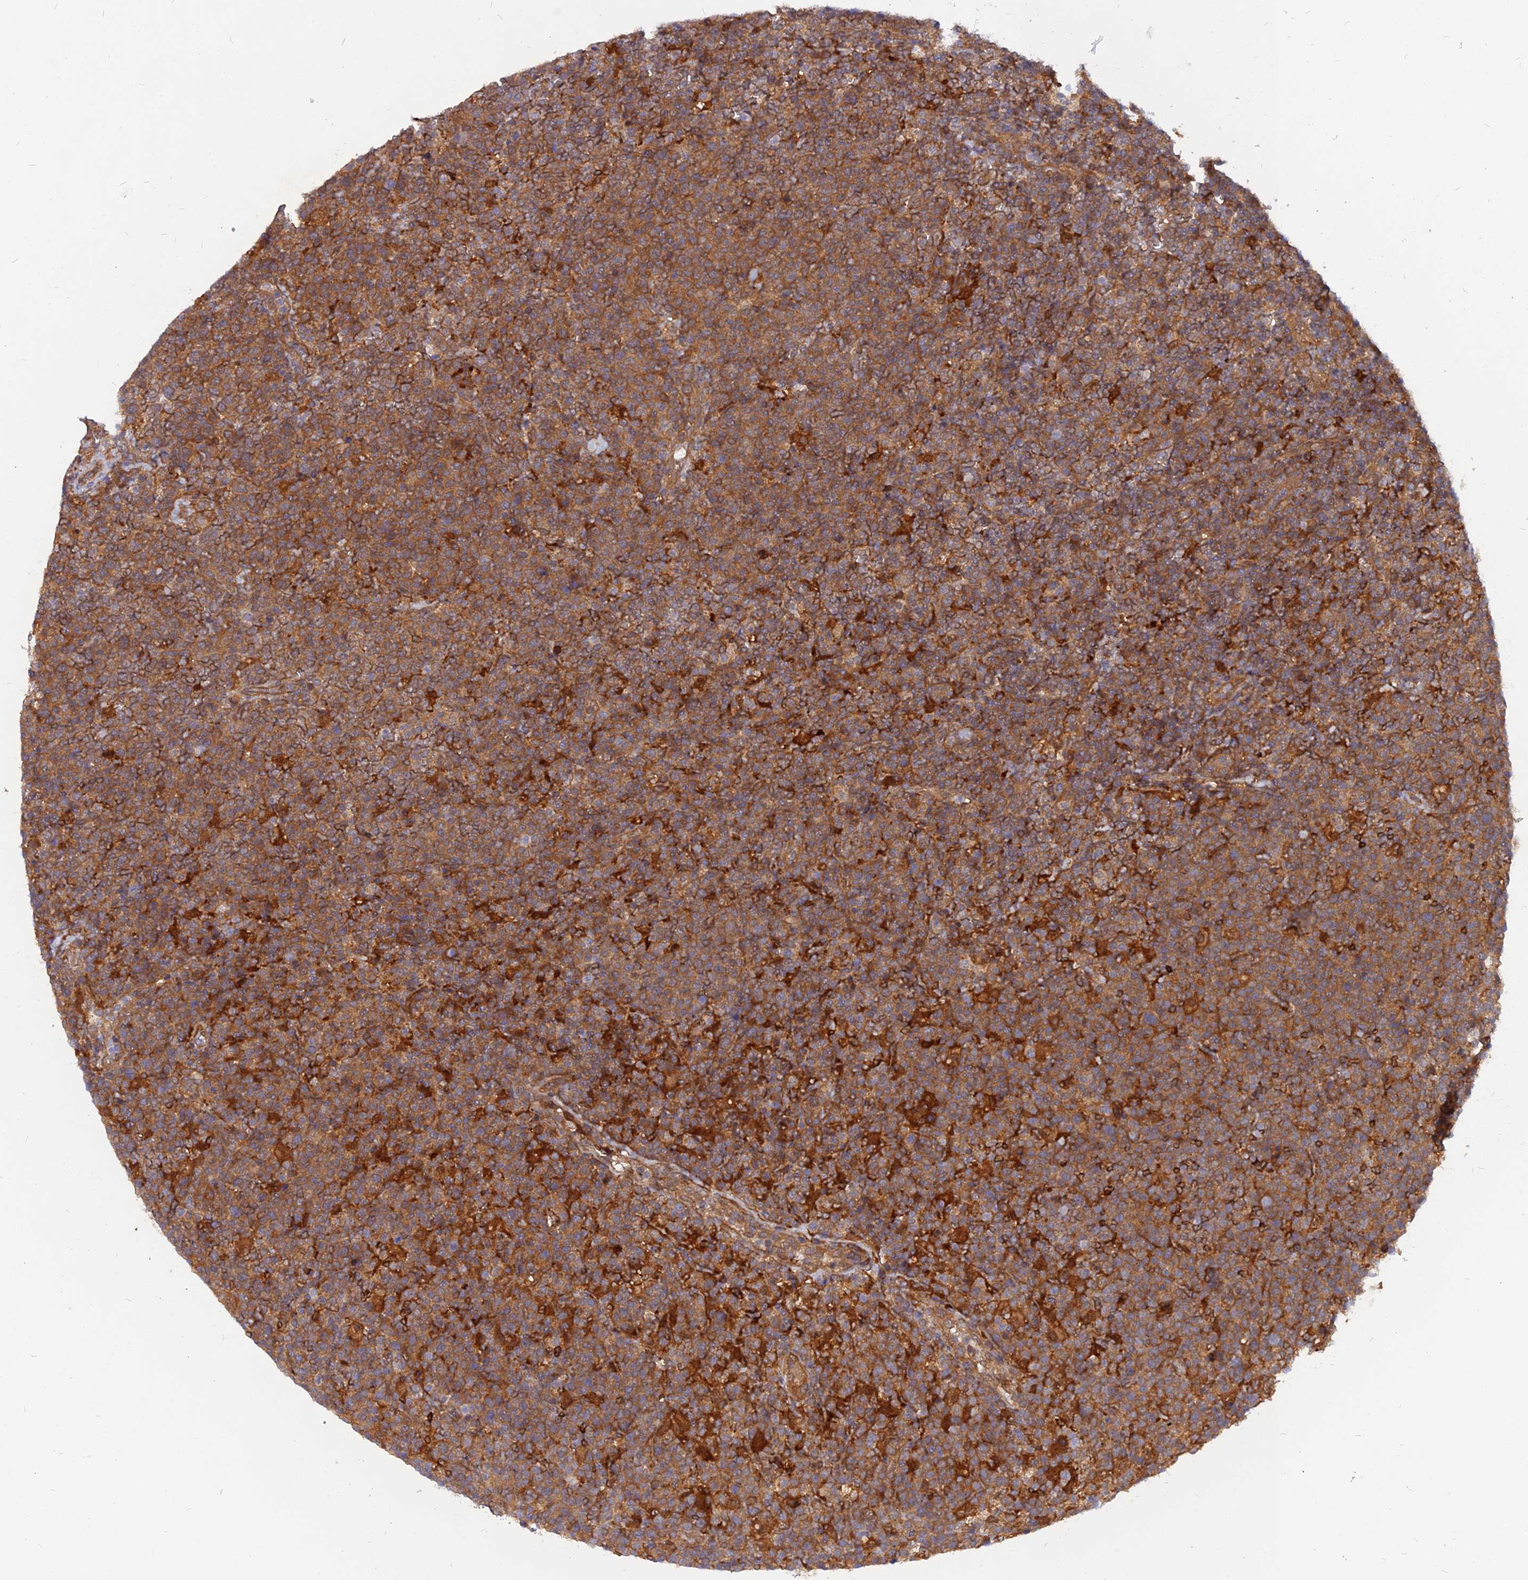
{"staining": {"intensity": "strong", "quantity": ">75%", "location": "cytoplasmic/membranous"}, "tissue": "lymphoma", "cell_type": "Tumor cells", "image_type": "cancer", "snomed": [{"axis": "morphology", "description": "Malignant lymphoma, non-Hodgkin's type, High grade"}, {"axis": "topography", "description": "Lymph node"}], "caption": "Immunohistochemistry (IHC) micrograph of neoplastic tissue: human malignant lymphoma, non-Hodgkin's type (high-grade) stained using immunohistochemistry shows high levels of strong protein expression localized specifically in the cytoplasmic/membranous of tumor cells, appearing as a cytoplasmic/membranous brown color.", "gene": "ARL2BP", "patient": {"sex": "male", "age": 61}}